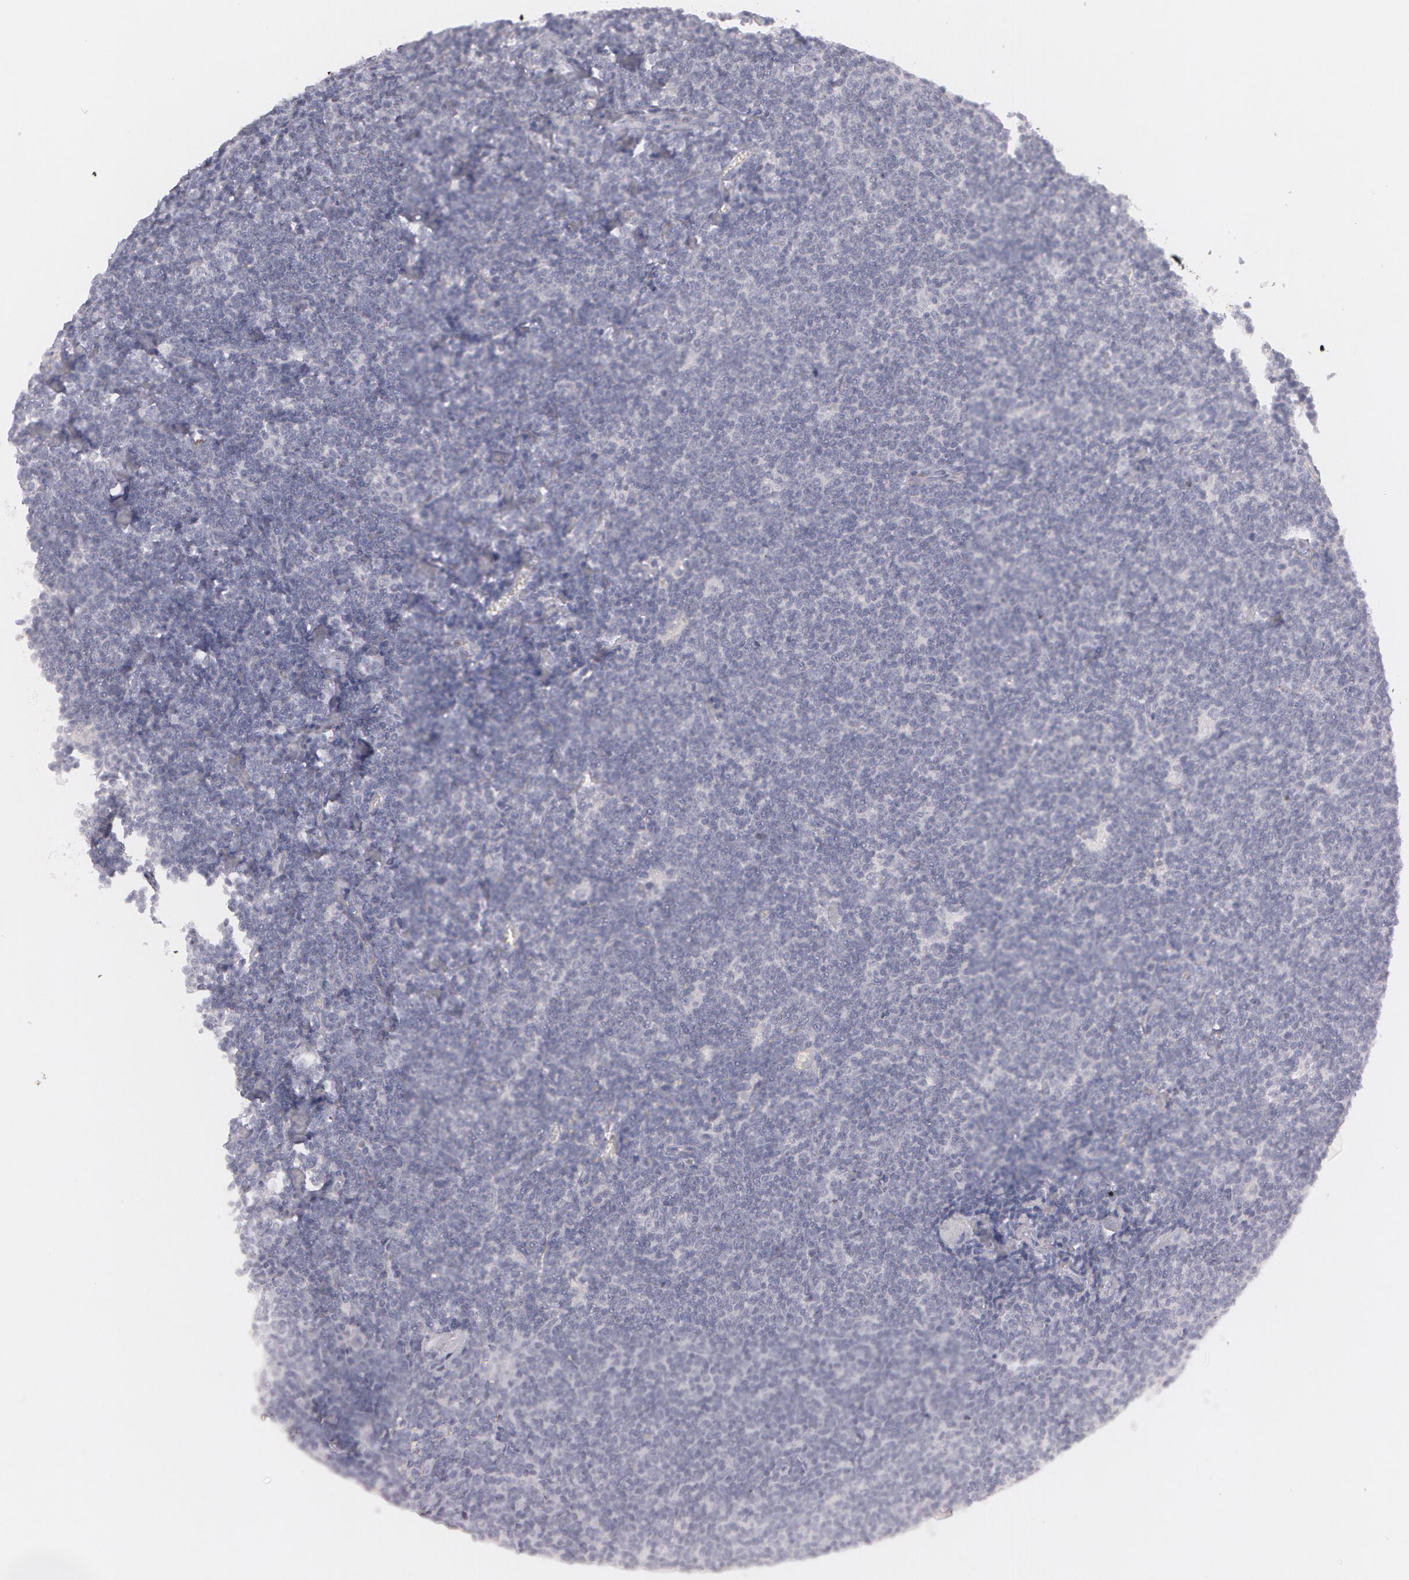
{"staining": {"intensity": "negative", "quantity": "none", "location": "none"}, "tissue": "lymphoma", "cell_type": "Tumor cells", "image_type": "cancer", "snomed": [{"axis": "morphology", "description": "Malignant lymphoma, non-Hodgkin's type, Low grade"}, {"axis": "topography", "description": "Lymph node"}], "caption": "DAB (3,3'-diaminobenzidine) immunohistochemical staining of lymphoma displays no significant positivity in tumor cells.", "gene": "IL1RN", "patient": {"sex": "male", "age": 65}}